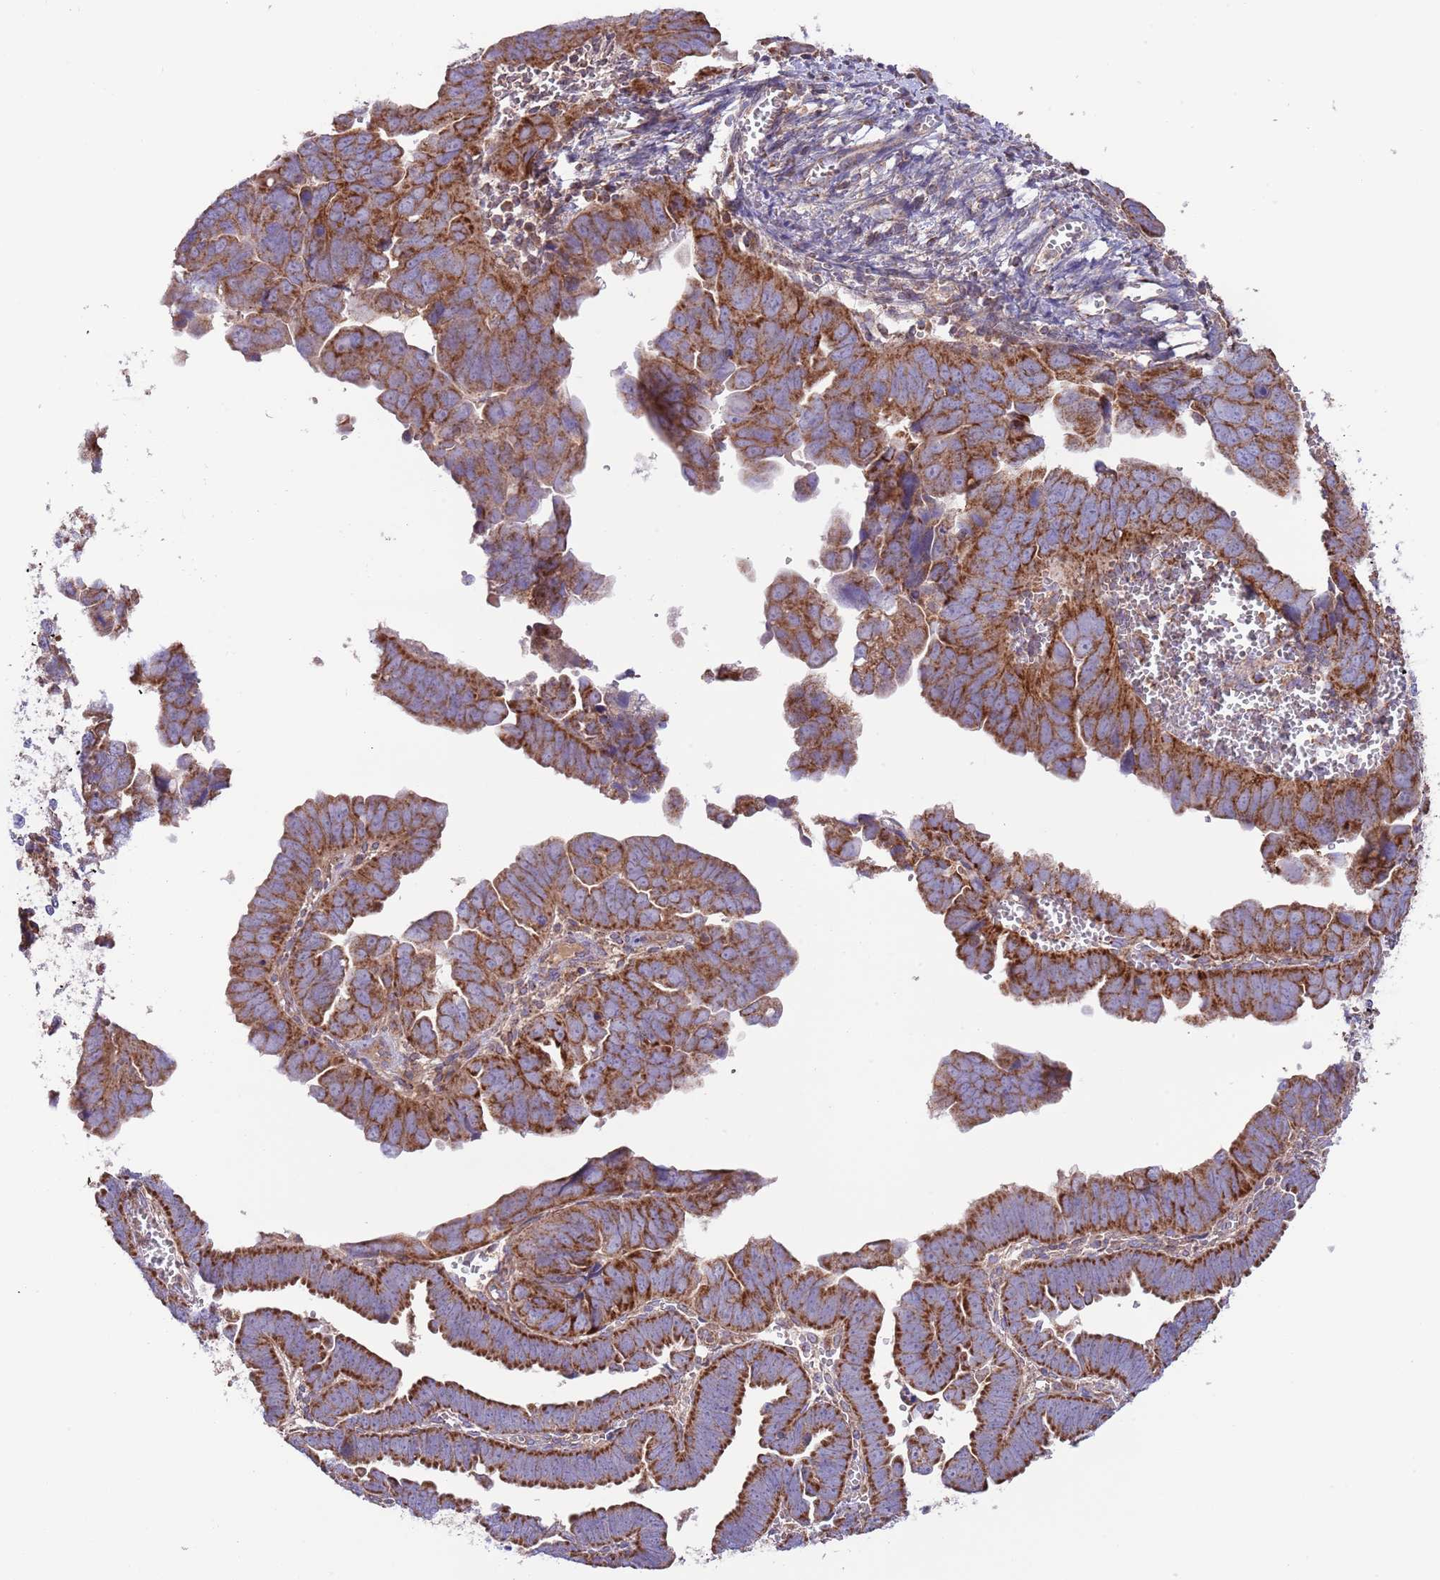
{"staining": {"intensity": "strong", "quantity": ">75%", "location": "cytoplasmic/membranous"}, "tissue": "endometrial cancer", "cell_type": "Tumor cells", "image_type": "cancer", "snomed": [{"axis": "morphology", "description": "Adenocarcinoma, NOS"}, {"axis": "topography", "description": "Endometrium"}], "caption": "Human adenocarcinoma (endometrial) stained for a protein (brown) demonstrates strong cytoplasmic/membranous positive positivity in approximately >75% of tumor cells.", "gene": "DNAJA3", "patient": {"sex": "female", "age": 75}}